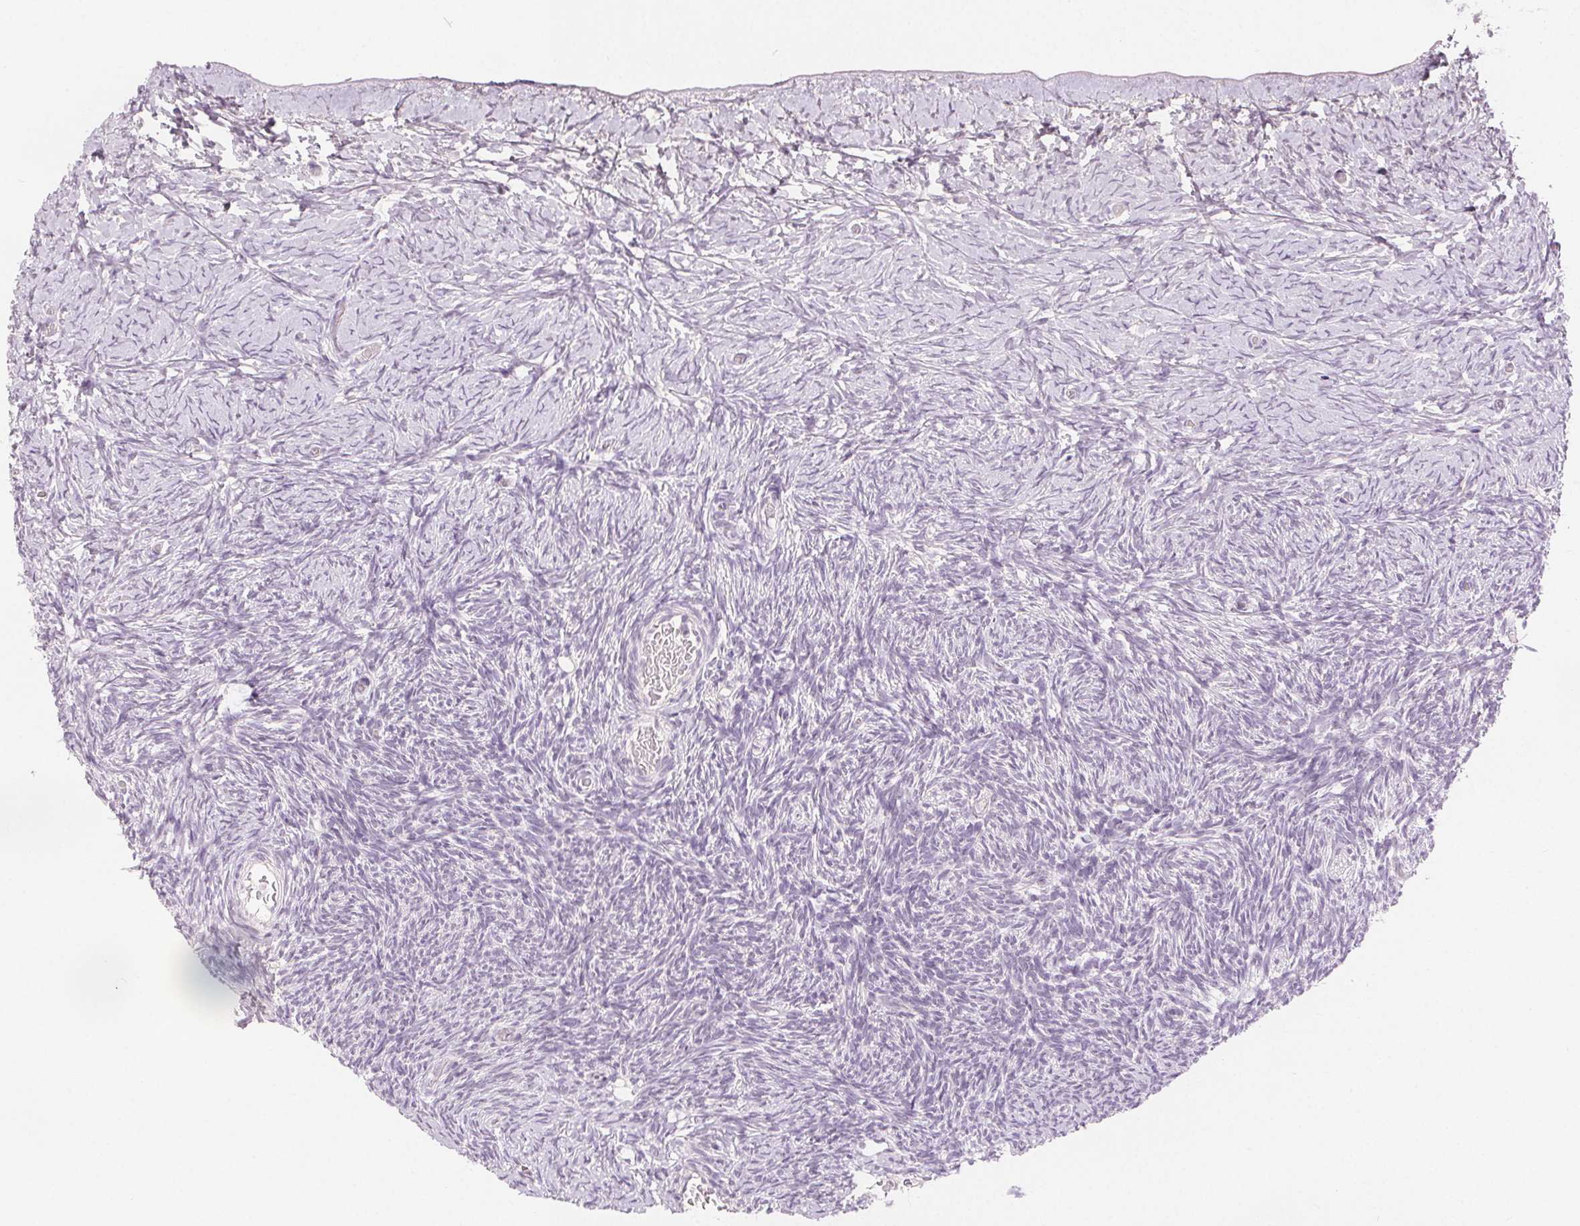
{"staining": {"intensity": "negative", "quantity": "none", "location": "none"}, "tissue": "ovary", "cell_type": "Ovarian stroma cells", "image_type": "normal", "snomed": [{"axis": "morphology", "description": "Normal tissue, NOS"}, {"axis": "topography", "description": "Ovary"}], "caption": "Protein analysis of unremarkable ovary shows no significant positivity in ovarian stroma cells. (Stains: DAB (3,3'-diaminobenzidine) immunohistochemistry with hematoxylin counter stain, Microscopy: brightfield microscopy at high magnification).", "gene": "CA12", "patient": {"sex": "female", "age": 39}}